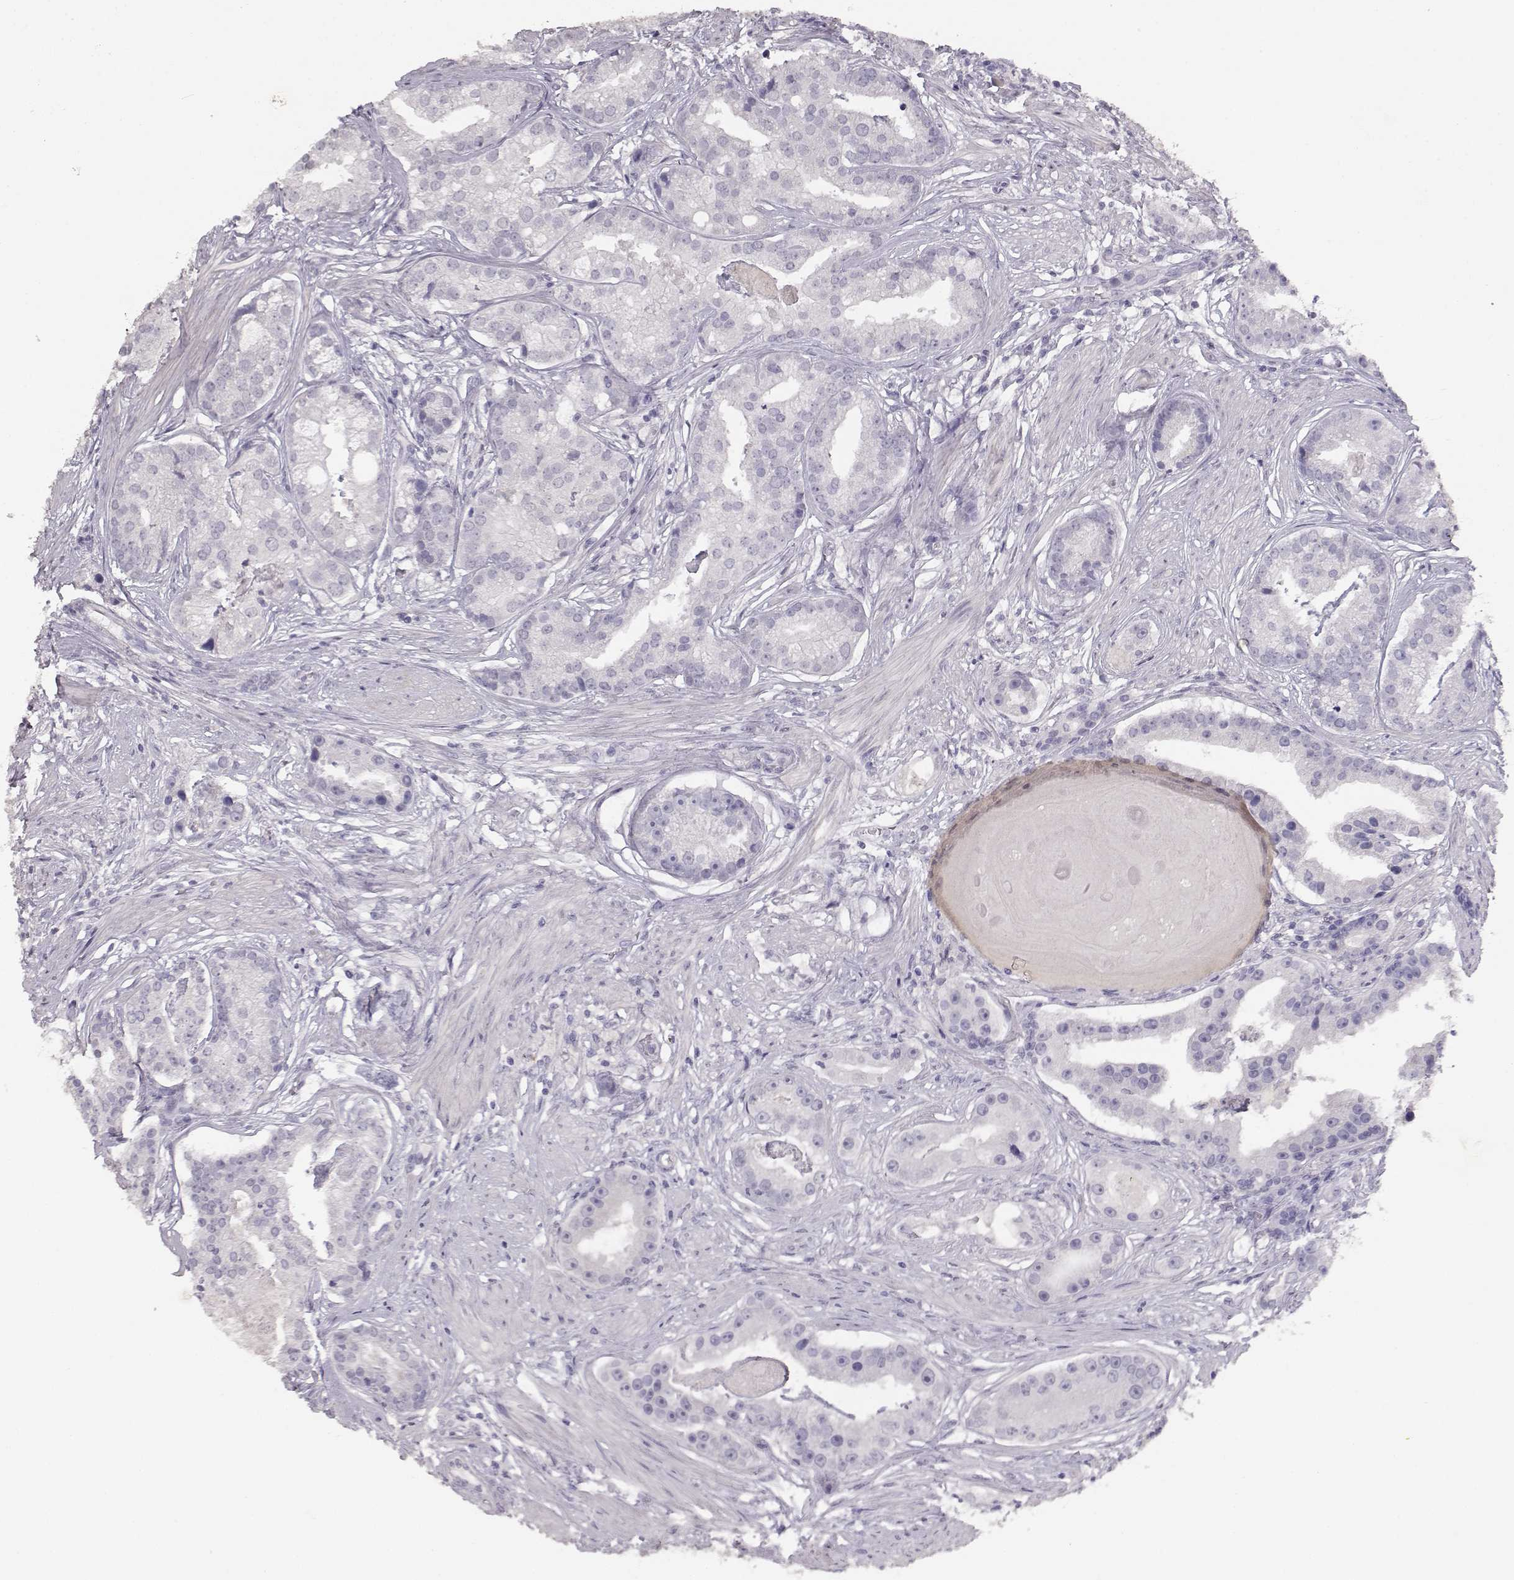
{"staining": {"intensity": "negative", "quantity": "none", "location": "none"}, "tissue": "prostate cancer", "cell_type": "Tumor cells", "image_type": "cancer", "snomed": [{"axis": "morphology", "description": "Adenocarcinoma, NOS"}, {"axis": "topography", "description": "Prostate and seminal vesicle, NOS"}, {"axis": "topography", "description": "Prostate"}], "caption": "Protein analysis of adenocarcinoma (prostate) demonstrates no significant expression in tumor cells.", "gene": "TKTL1", "patient": {"sex": "male", "age": 44}}